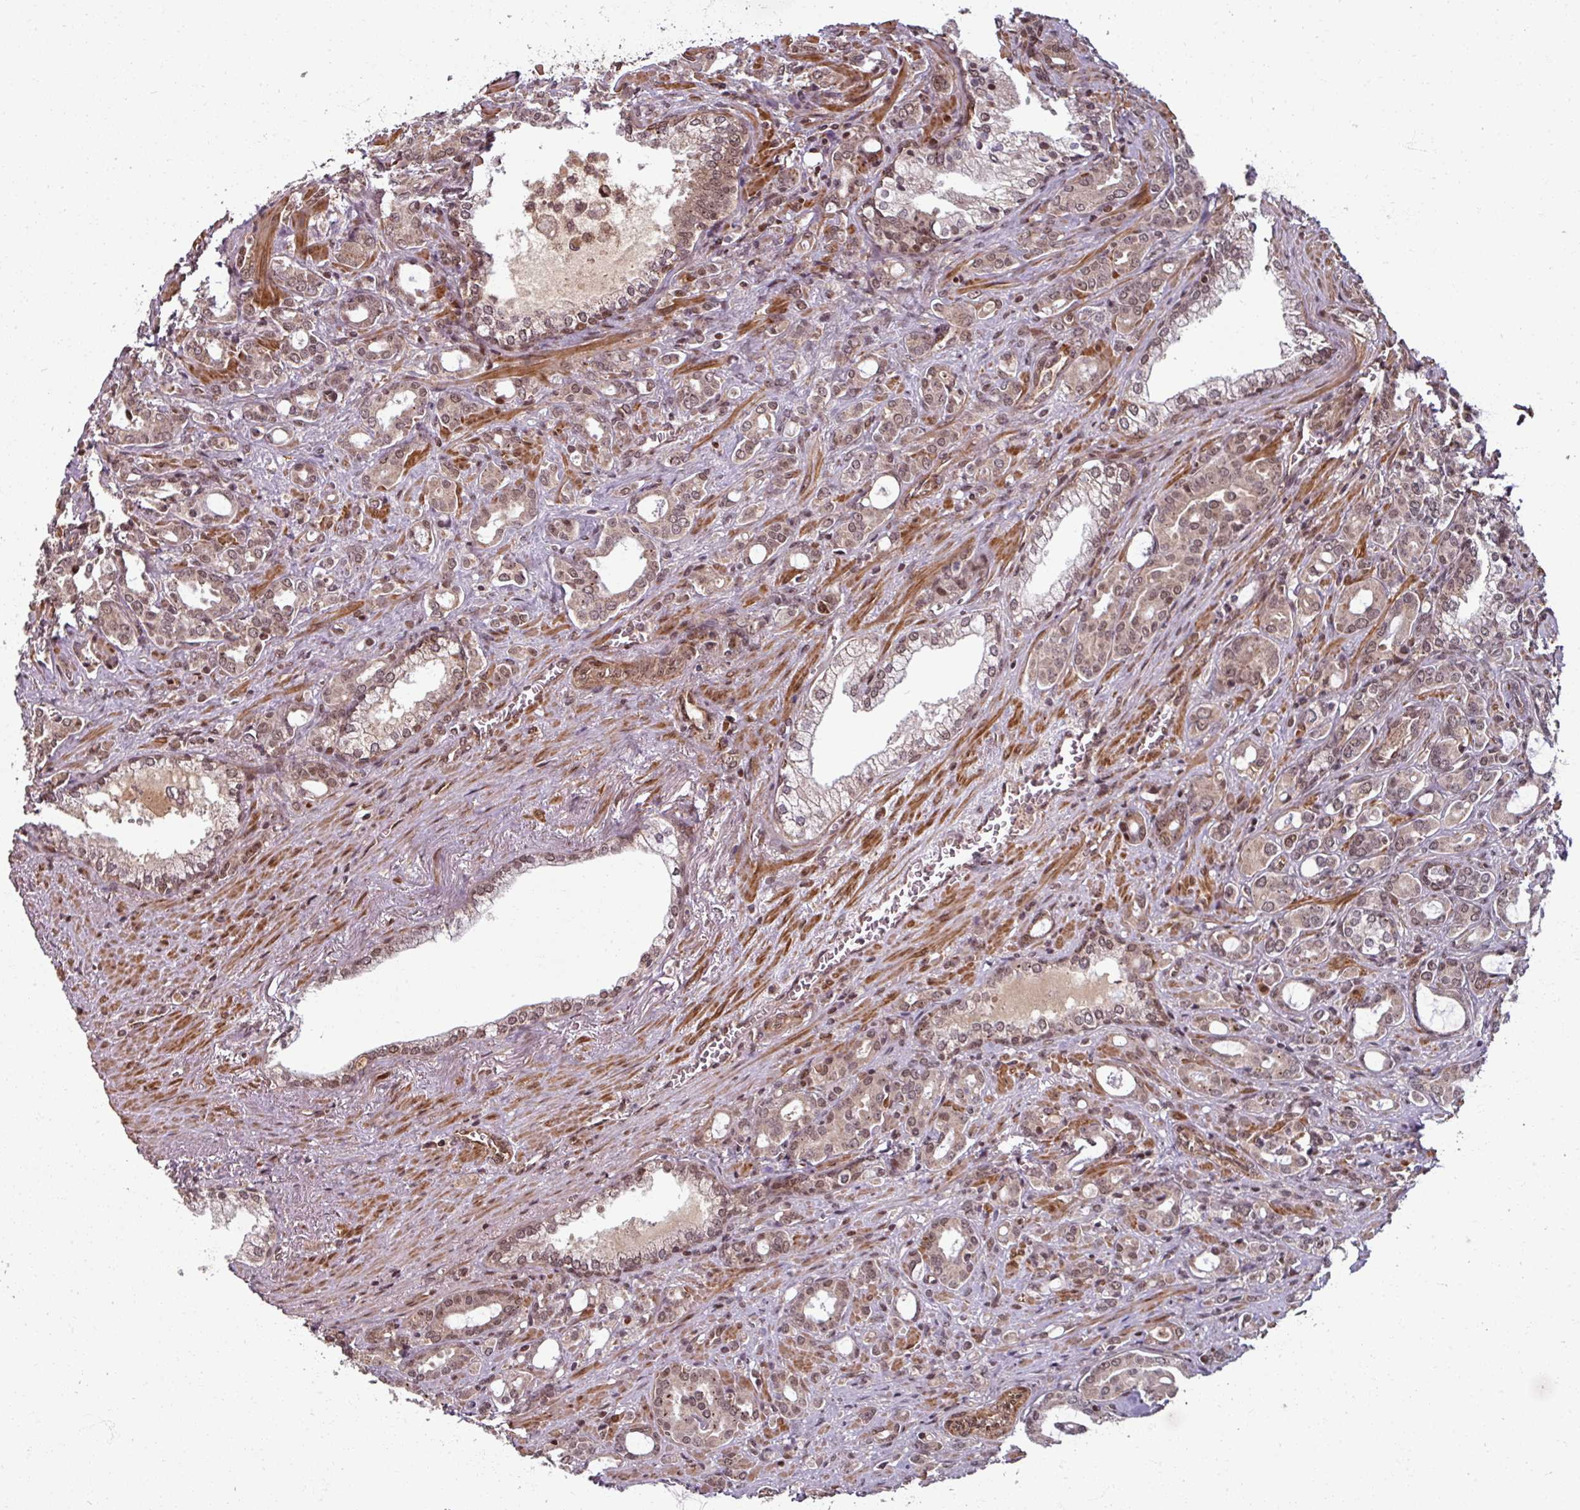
{"staining": {"intensity": "moderate", "quantity": ">75%", "location": "nuclear"}, "tissue": "prostate cancer", "cell_type": "Tumor cells", "image_type": "cancer", "snomed": [{"axis": "morphology", "description": "Adenocarcinoma, High grade"}, {"axis": "topography", "description": "Prostate"}], "caption": "Immunohistochemistry (IHC) micrograph of prostate cancer stained for a protein (brown), which exhibits medium levels of moderate nuclear staining in about >75% of tumor cells.", "gene": "SWI5", "patient": {"sex": "male", "age": 72}}